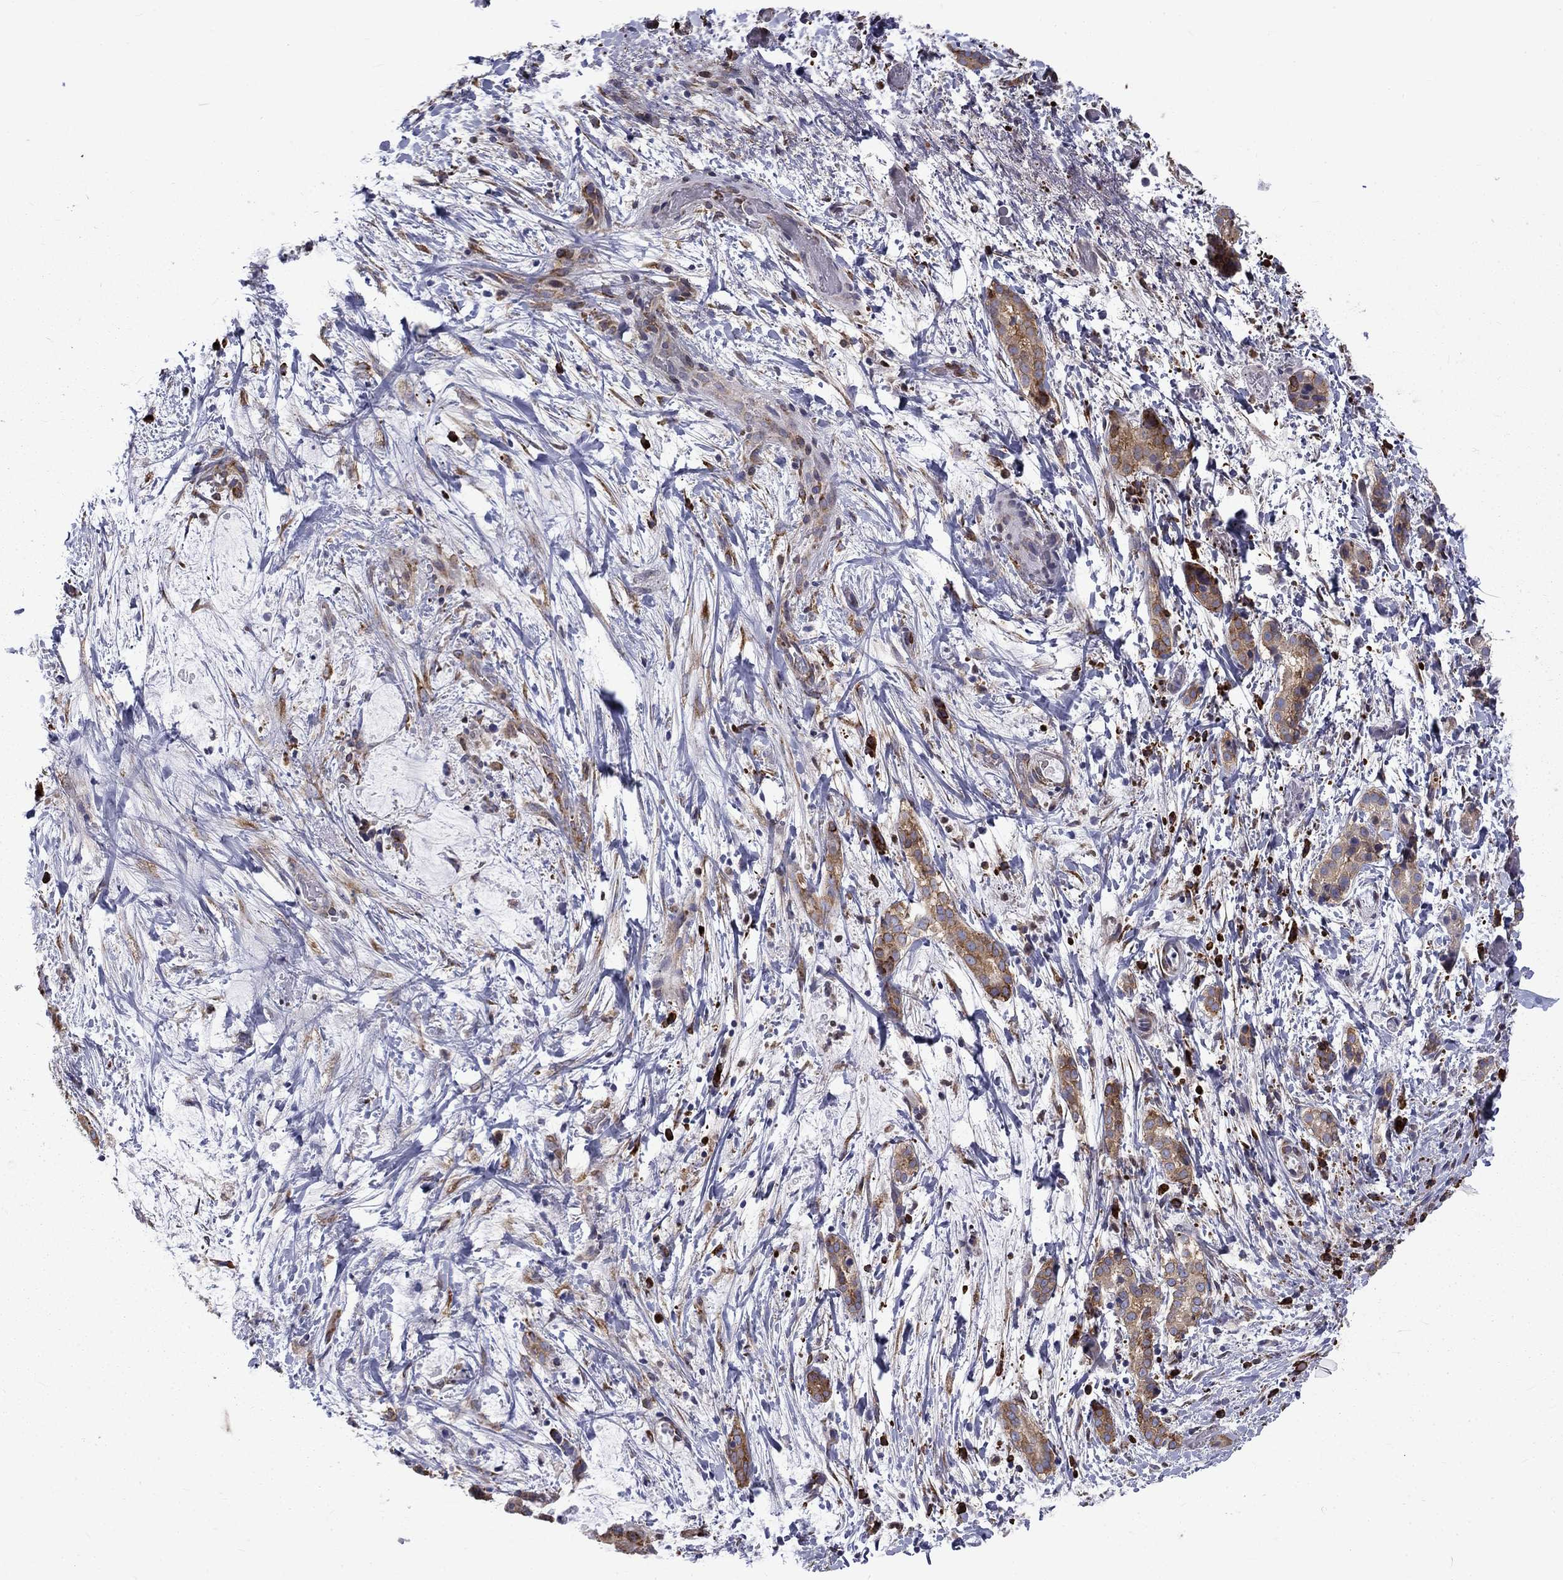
{"staining": {"intensity": "moderate", "quantity": ">75%", "location": "cytoplasmic/membranous"}, "tissue": "liver cancer", "cell_type": "Tumor cells", "image_type": "cancer", "snomed": [{"axis": "morphology", "description": "Cholangiocarcinoma"}, {"axis": "topography", "description": "Liver"}], "caption": "The micrograph demonstrates staining of liver cancer (cholangiocarcinoma), revealing moderate cytoplasmic/membranous protein staining (brown color) within tumor cells.", "gene": "PABPC4", "patient": {"sex": "female", "age": 73}}